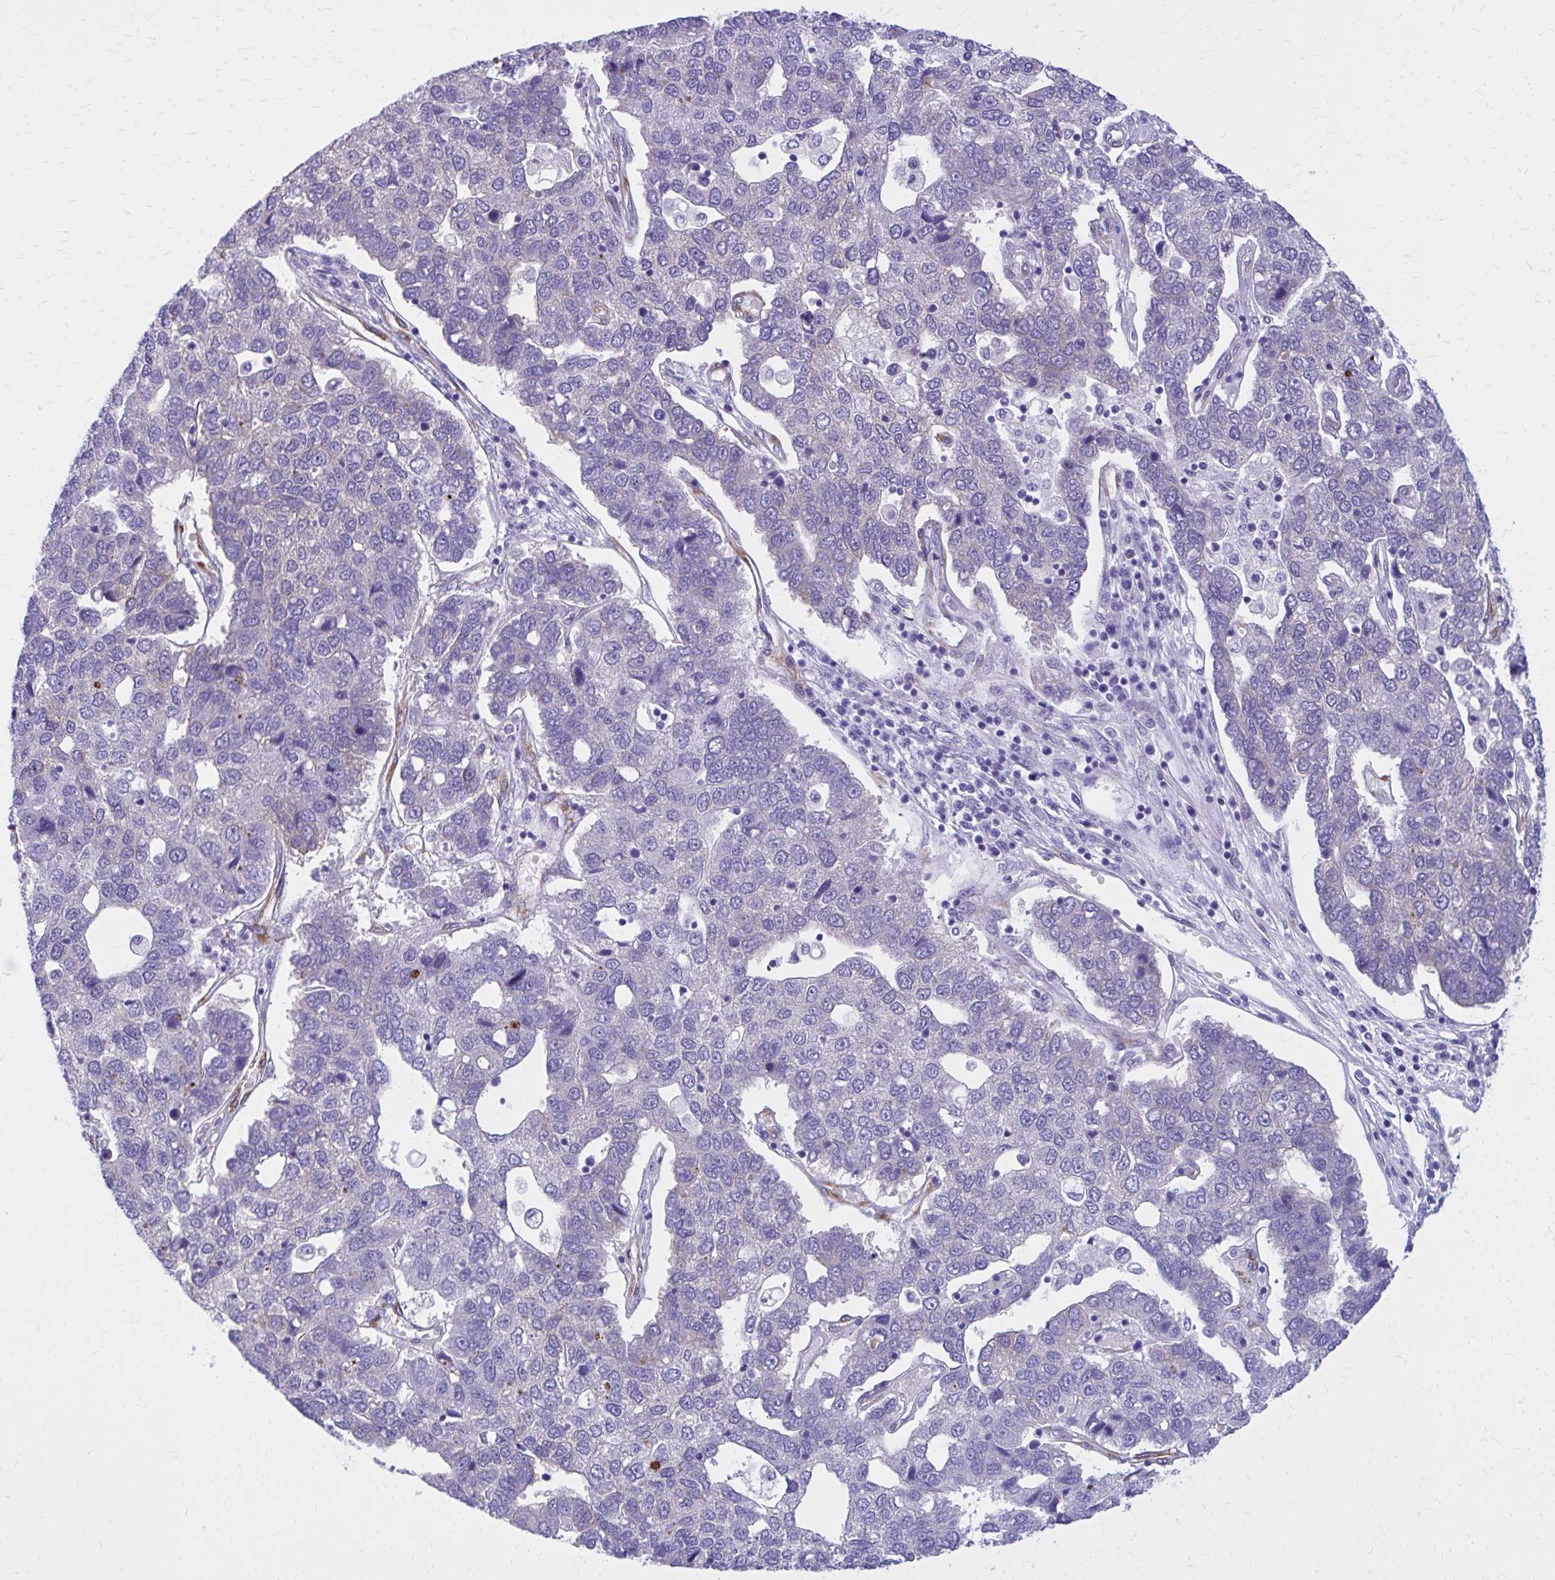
{"staining": {"intensity": "negative", "quantity": "none", "location": "none"}, "tissue": "pancreatic cancer", "cell_type": "Tumor cells", "image_type": "cancer", "snomed": [{"axis": "morphology", "description": "Adenocarcinoma, NOS"}, {"axis": "topography", "description": "Pancreas"}], "caption": "Tumor cells are negative for brown protein staining in pancreatic cancer.", "gene": "EPB41L1", "patient": {"sex": "female", "age": 61}}